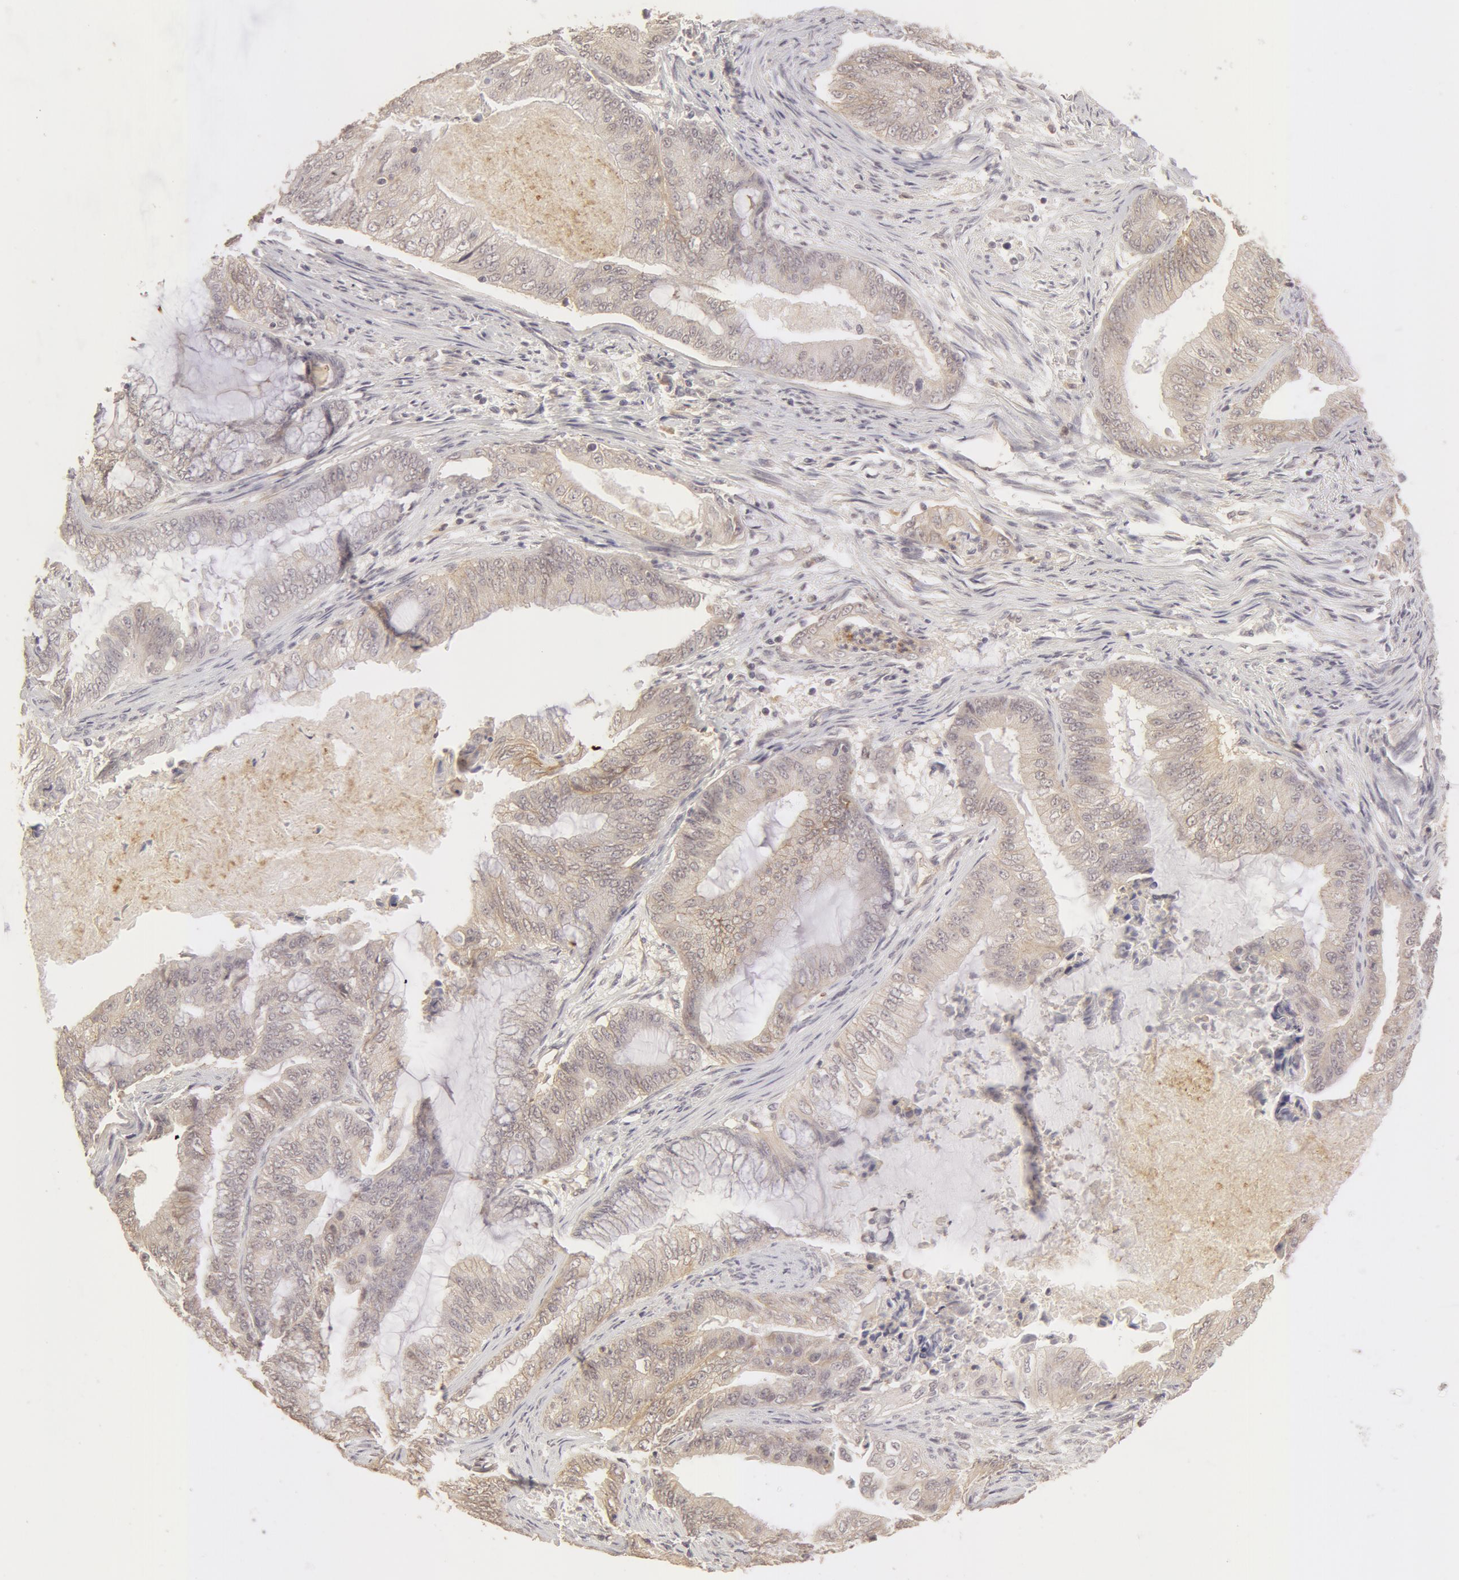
{"staining": {"intensity": "weak", "quantity": ">75%", "location": "cytoplasmic/membranous"}, "tissue": "endometrial cancer", "cell_type": "Tumor cells", "image_type": "cancer", "snomed": [{"axis": "morphology", "description": "Adenocarcinoma, NOS"}, {"axis": "topography", "description": "Endometrium"}], "caption": "Protein staining of endometrial cancer tissue demonstrates weak cytoplasmic/membranous positivity in approximately >75% of tumor cells. The staining was performed using DAB to visualize the protein expression in brown, while the nuclei were stained in blue with hematoxylin (Magnification: 20x).", "gene": "ADAM10", "patient": {"sex": "female", "age": 63}}